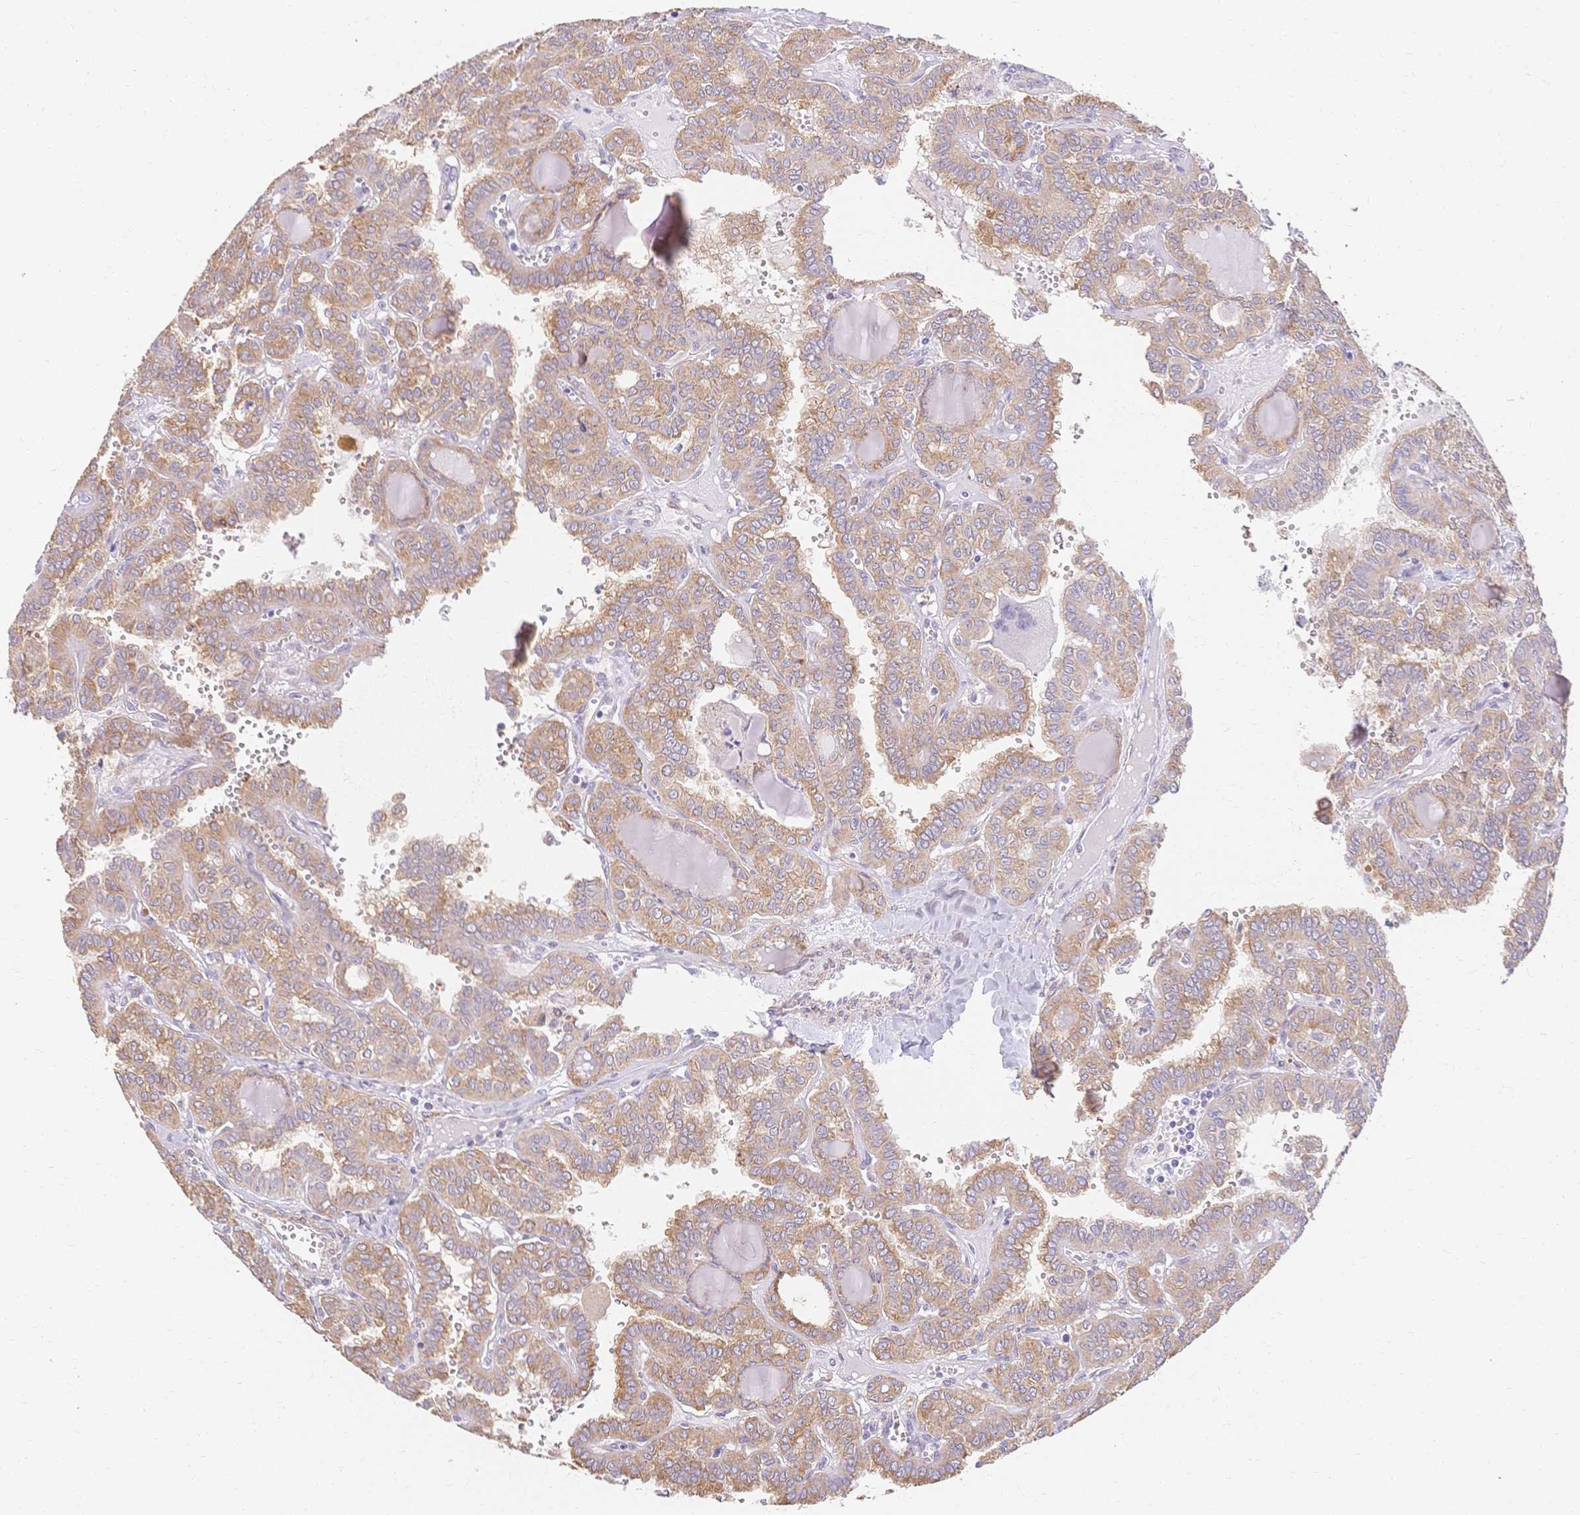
{"staining": {"intensity": "weak", "quantity": "25%-75%", "location": "cytoplasmic/membranous"}, "tissue": "thyroid cancer", "cell_type": "Tumor cells", "image_type": "cancer", "snomed": [{"axis": "morphology", "description": "Papillary adenocarcinoma, NOS"}, {"axis": "topography", "description": "Thyroid gland"}], "caption": "High-magnification brightfield microscopy of thyroid cancer stained with DAB (3,3'-diaminobenzidine) (brown) and counterstained with hematoxylin (blue). tumor cells exhibit weak cytoplasmic/membranous expression is present in about25%-75% of cells.", "gene": "HS3ST5", "patient": {"sex": "female", "age": 41}}